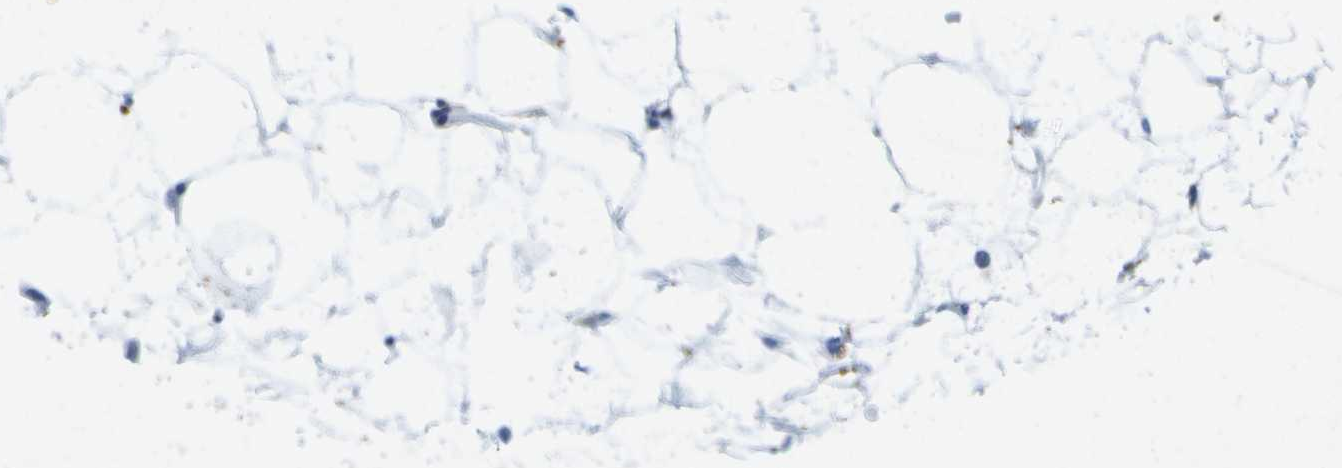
{"staining": {"intensity": "negative", "quantity": "none", "location": "none"}, "tissue": "adipose tissue", "cell_type": "Adipocytes", "image_type": "normal", "snomed": [{"axis": "morphology", "description": "Normal tissue, NOS"}, {"axis": "topography", "description": "Breast"}, {"axis": "topography", "description": "Soft tissue"}], "caption": "Immunohistochemistry (IHC) of normal human adipose tissue shows no expression in adipocytes.", "gene": "LIPG", "patient": {"sex": "female", "age": 75}}